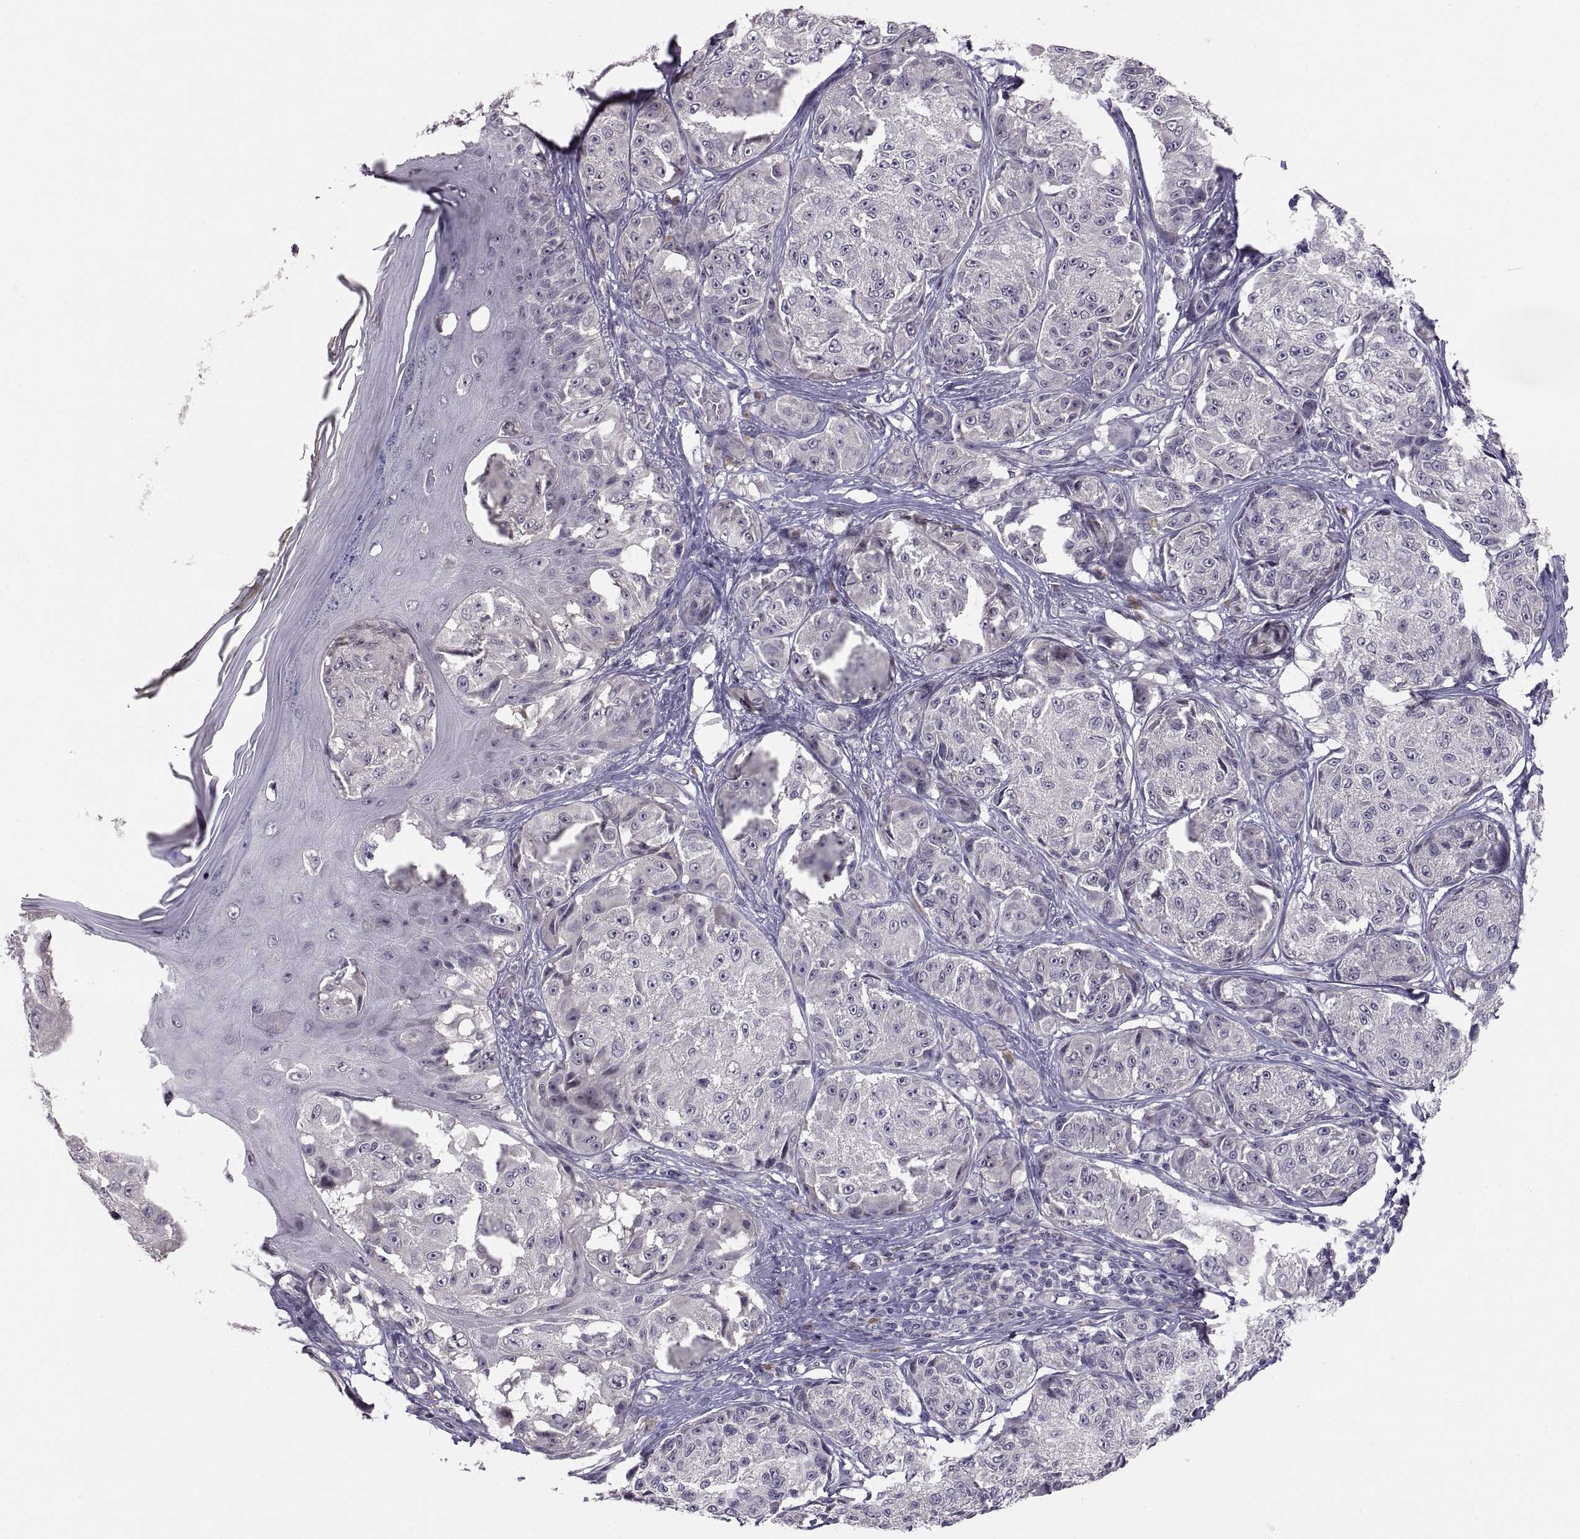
{"staining": {"intensity": "negative", "quantity": "none", "location": "none"}, "tissue": "melanoma", "cell_type": "Tumor cells", "image_type": "cancer", "snomed": [{"axis": "morphology", "description": "Malignant melanoma, NOS"}, {"axis": "topography", "description": "Skin"}], "caption": "An IHC histopathology image of melanoma is shown. There is no staining in tumor cells of melanoma. The staining is performed using DAB brown chromogen with nuclei counter-stained in using hematoxylin.", "gene": "PAX2", "patient": {"sex": "male", "age": 61}}